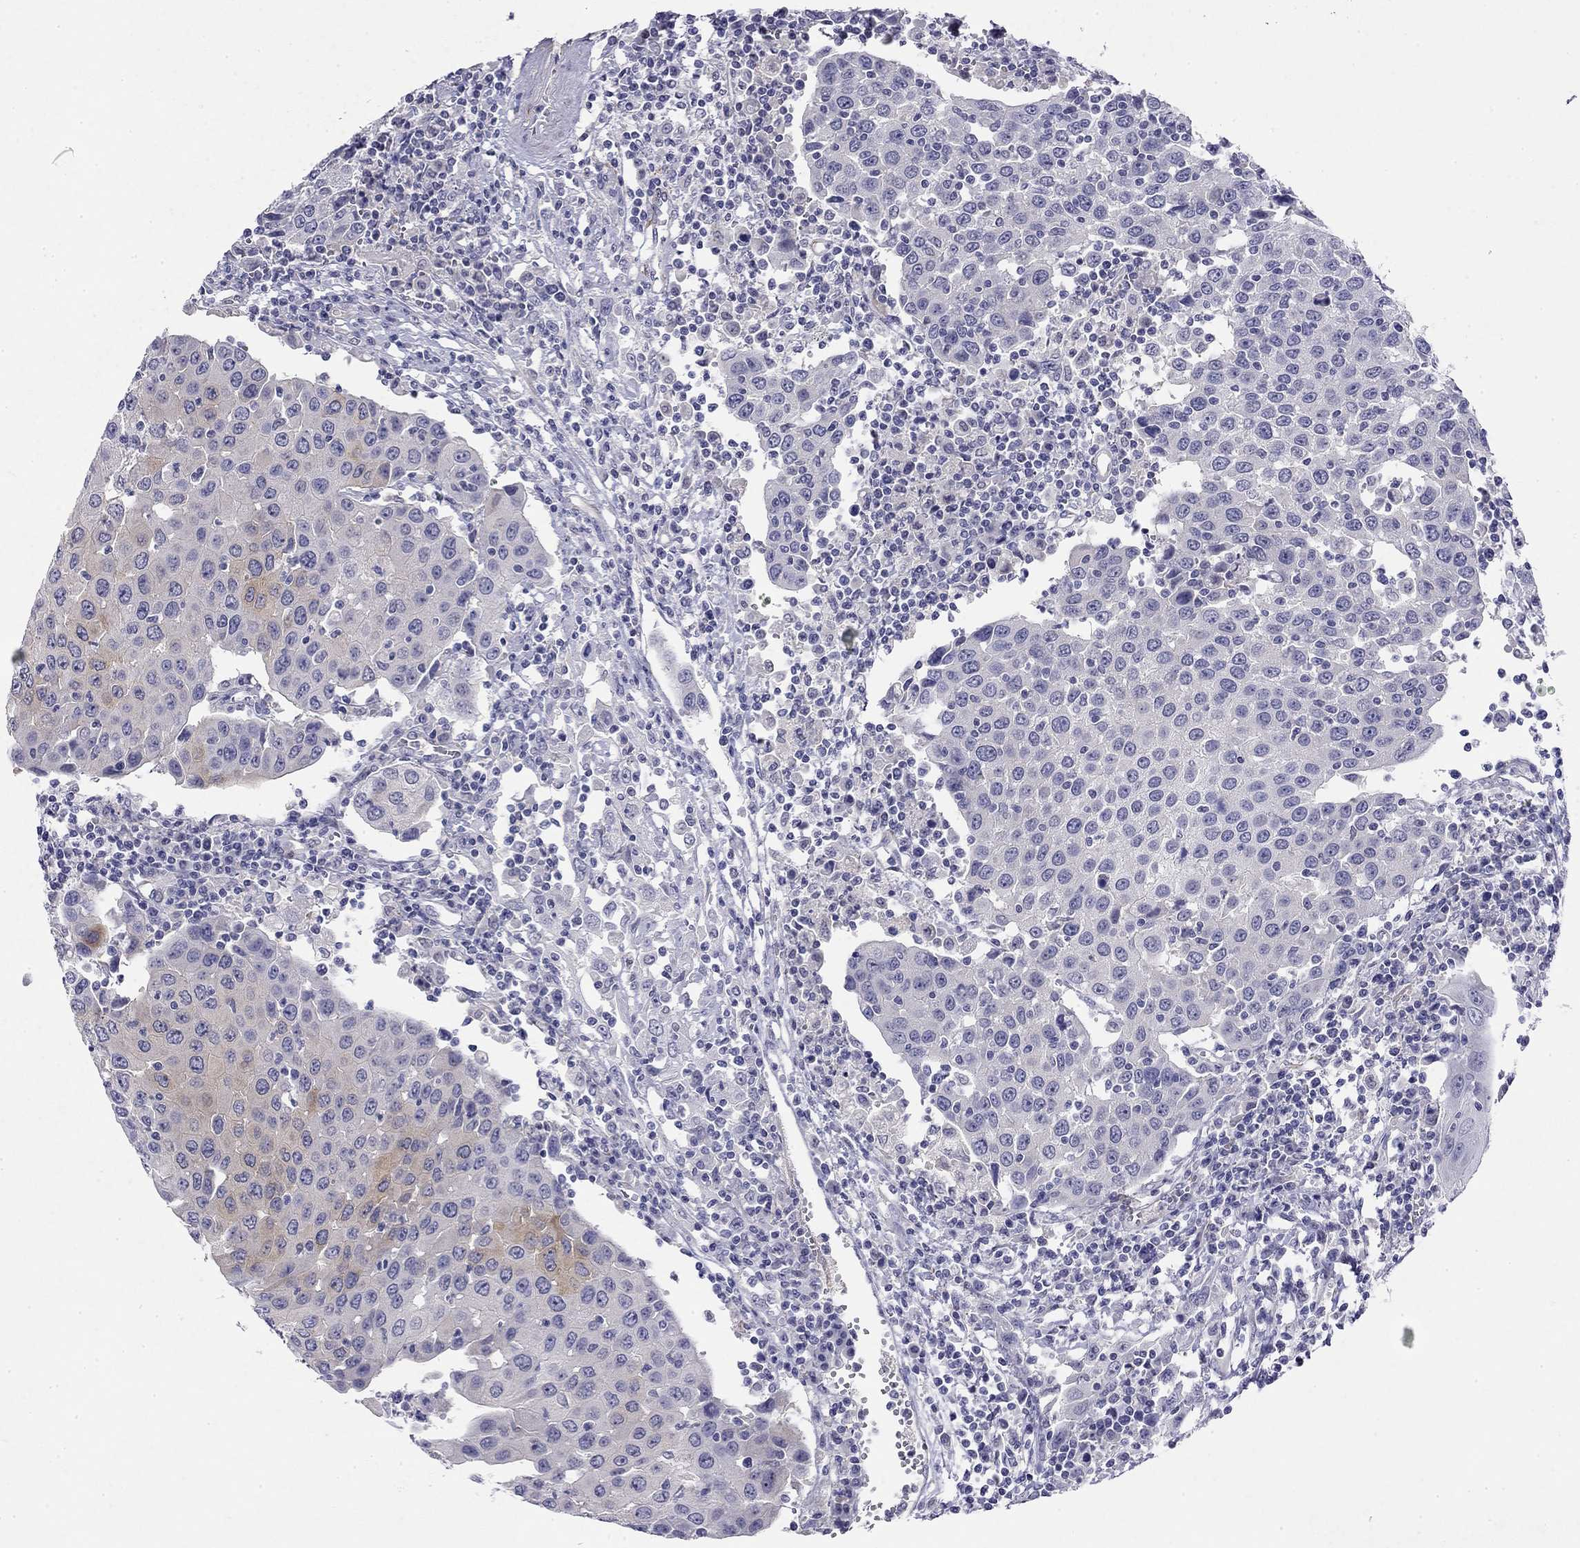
{"staining": {"intensity": "weak", "quantity": "<25%", "location": "cytoplasmic/membranous"}, "tissue": "urothelial cancer", "cell_type": "Tumor cells", "image_type": "cancer", "snomed": [{"axis": "morphology", "description": "Urothelial carcinoma, High grade"}, {"axis": "topography", "description": "Urinary bladder"}], "caption": "The IHC image has no significant positivity in tumor cells of urothelial cancer tissue. (DAB (3,3'-diaminobenzidine) IHC with hematoxylin counter stain).", "gene": "RTL1", "patient": {"sex": "female", "age": 85}}